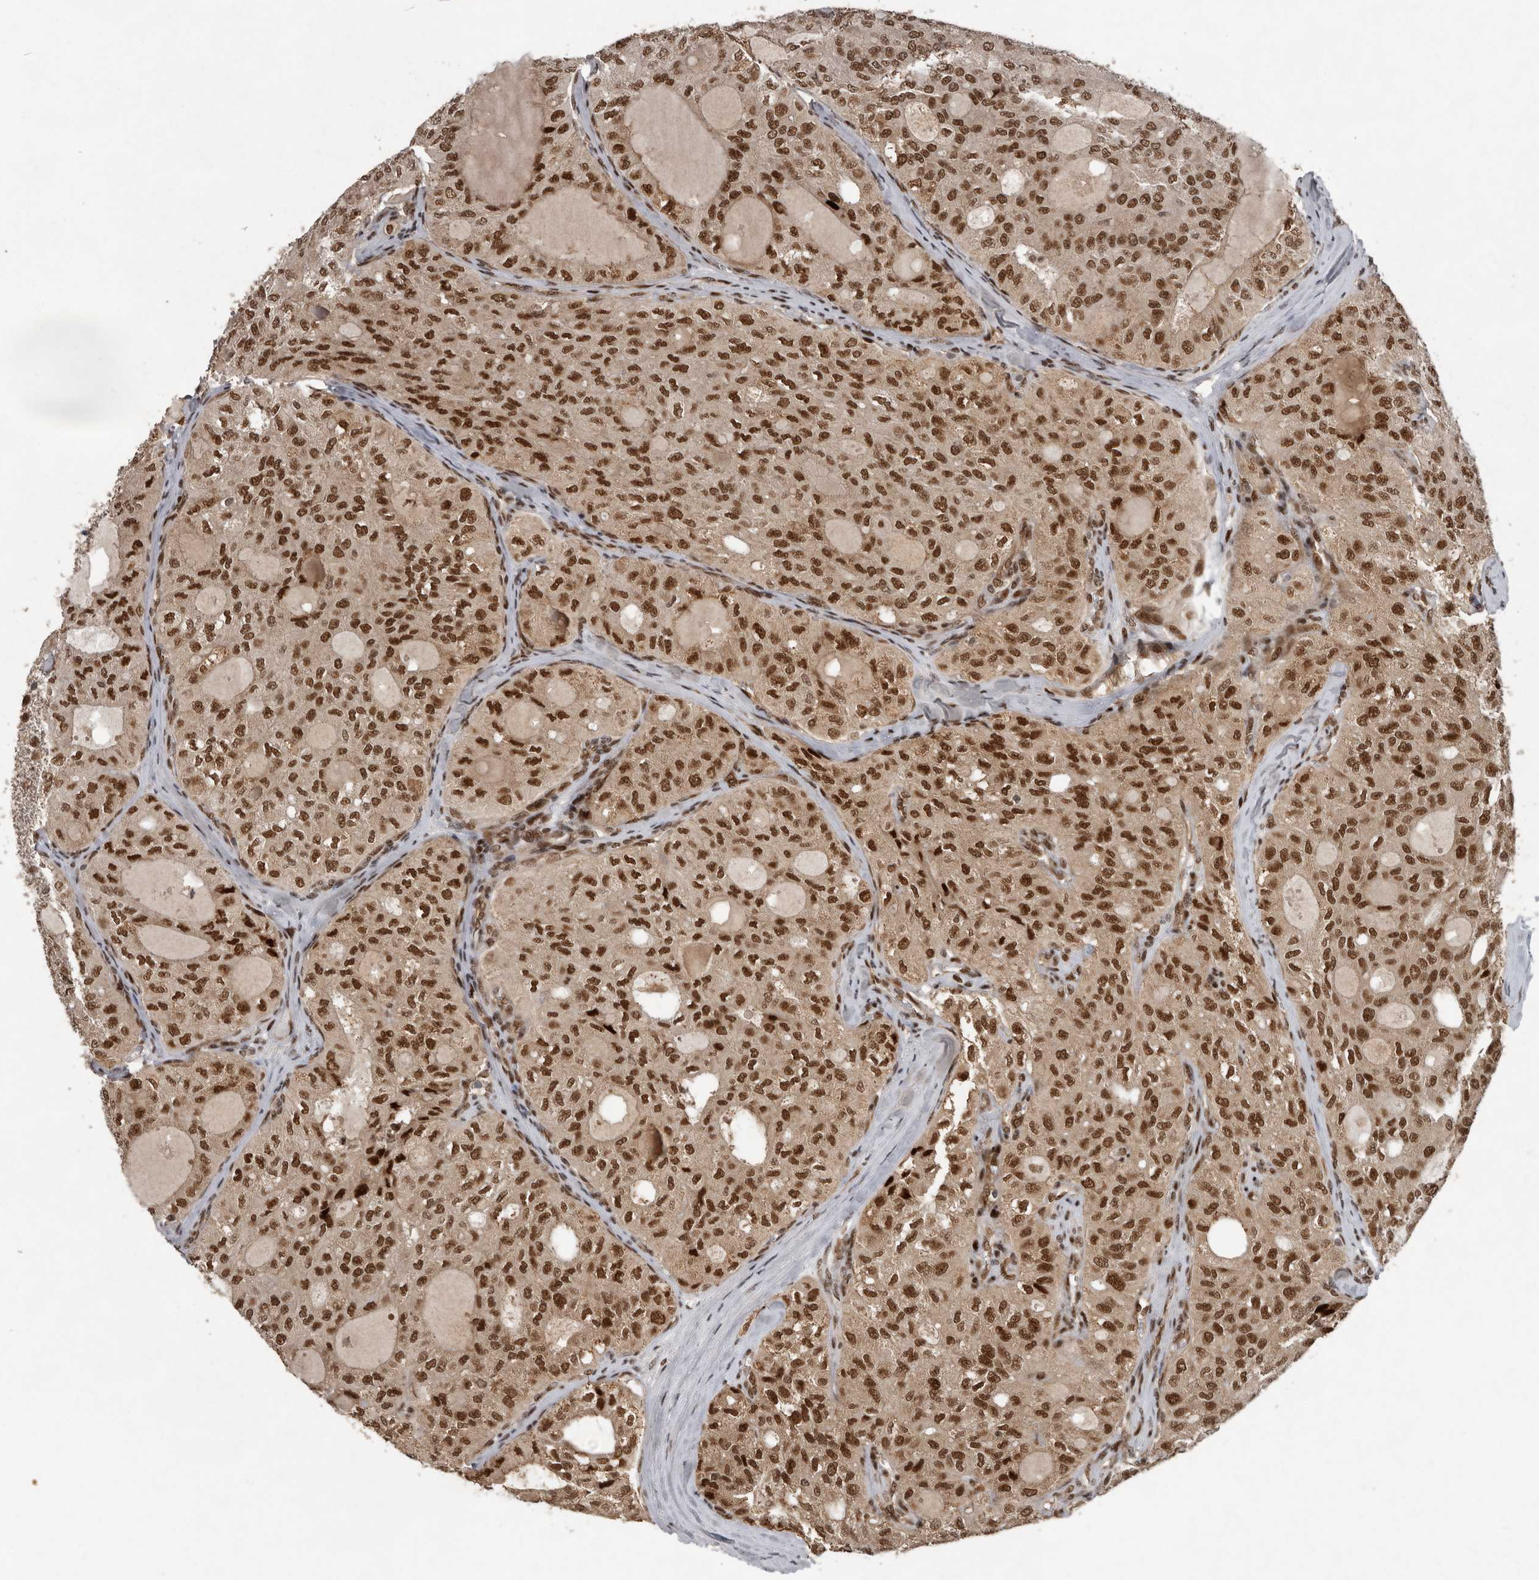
{"staining": {"intensity": "strong", "quantity": "25%-75%", "location": "nuclear"}, "tissue": "thyroid cancer", "cell_type": "Tumor cells", "image_type": "cancer", "snomed": [{"axis": "morphology", "description": "Follicular adenoma carcinoma, NOS"}, {"axis": "topography", "description": "Thyroid gland"}], "caption": "DAB (3,3'-diaminobenzidine) immunohistochemical staining of human thyroid cancer exhibits strong nuclear protein staining in approximately 25%-75% of tumor cells. The staining is performed using DAB brown chromogen to label protein expression. The nuclei are counter-stained blue using hematoxylin.", "gene": "CDC27", "patient": {"sex": "male", "age": 75}}